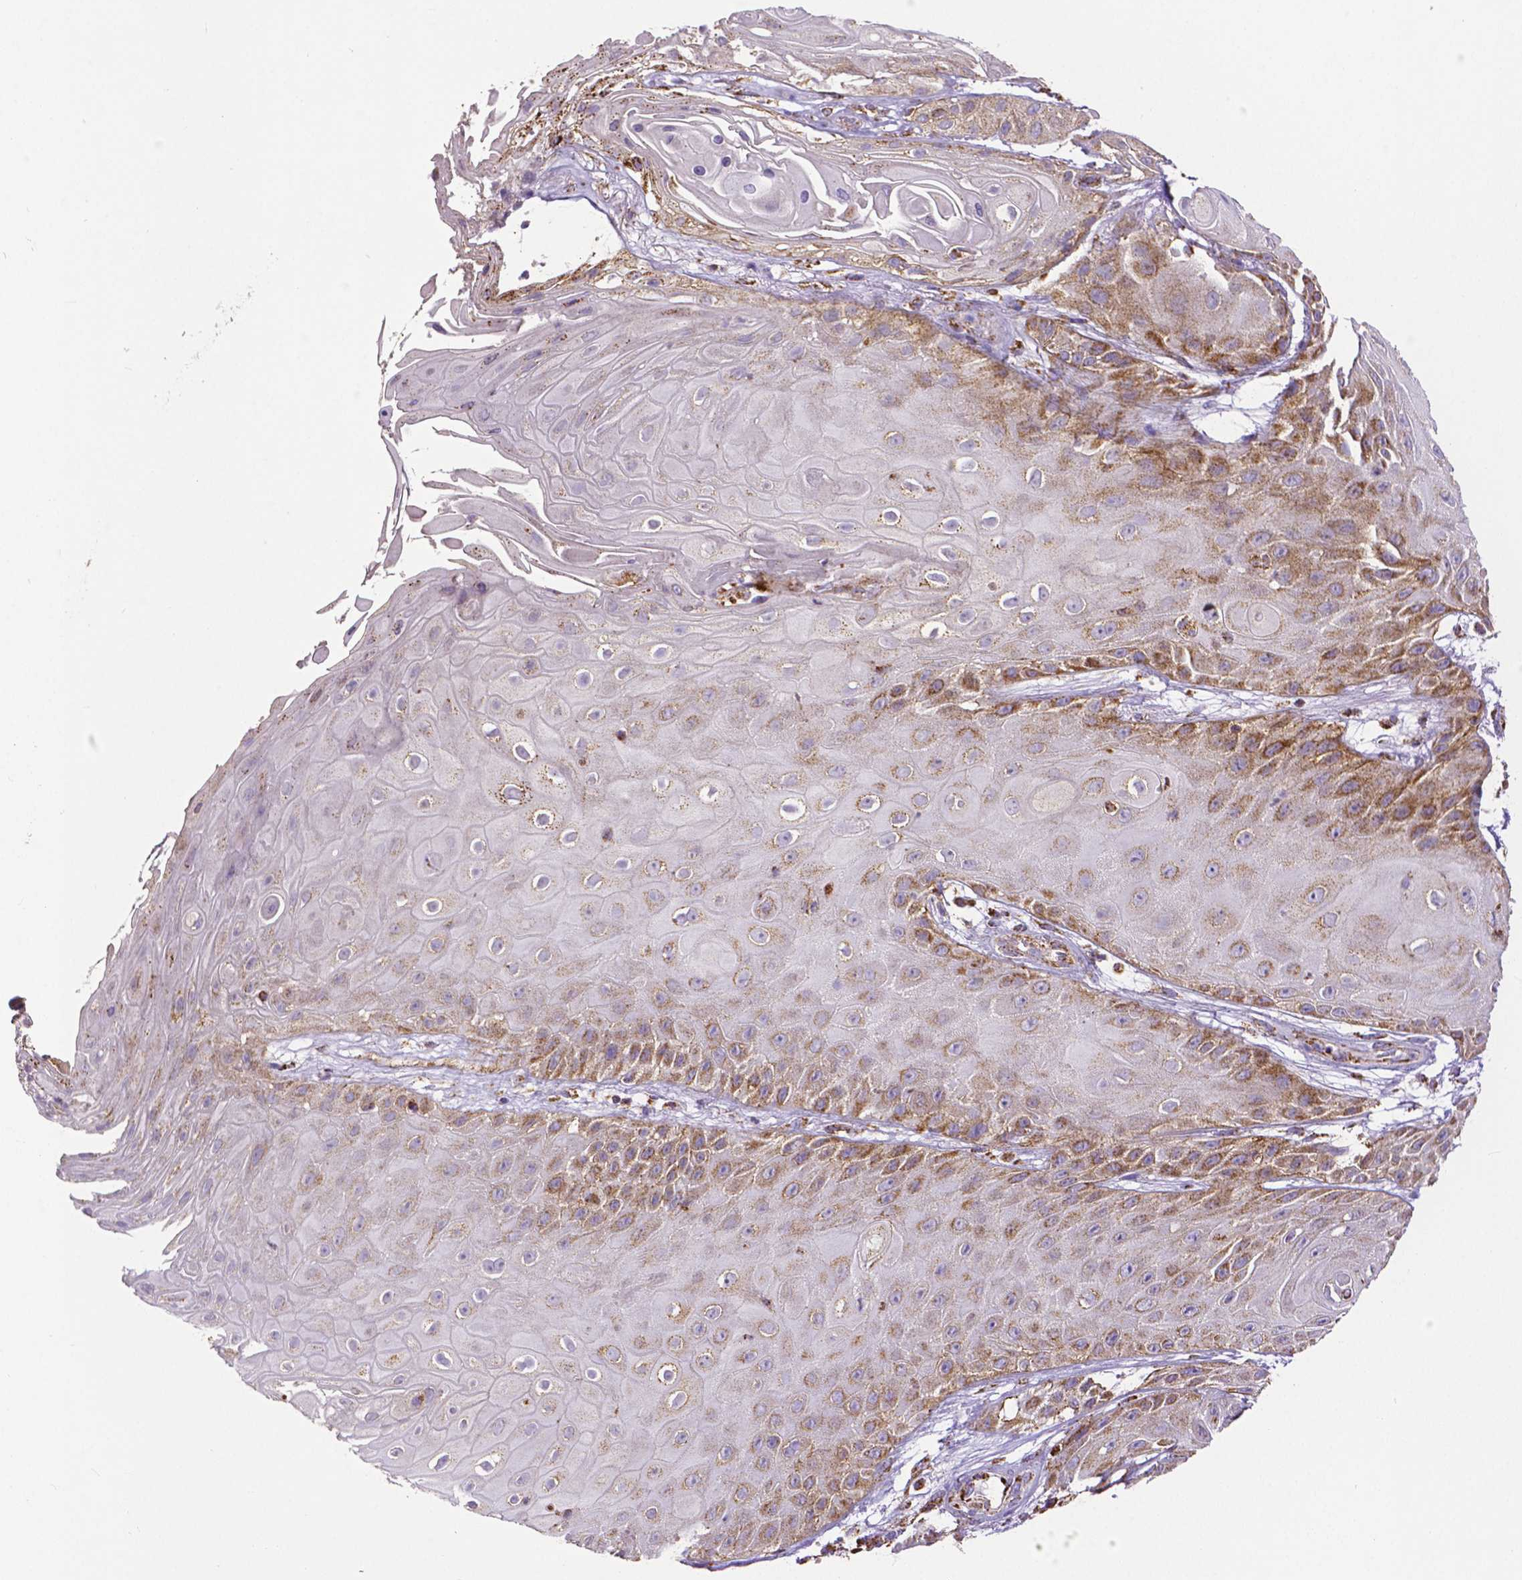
{"staining": {"intensity": "moderate", "quantity": "25%-75%", "location": "cytoplasmic/membranous"}, "tissue": "skin cancer", "cell_type": "Tumor cells", "image_type": "cancer", "snomed": [{"axis": "morphology", "description": "Squamous cell carcinoma, NOS"}, {"axis": "topography", "description": "Skin"}], "caption": "An immunohistochemistry photomicrograph of neoplastic tissue is shown. Protein staining in brown labels moderate cytoplasmic/membranous positivity in skin squamous cell carcinoma within tumor cells. The staining was performed using DAB (3,3'-diaminobenzidine), with brown indicating positive protein expression. Nuclei are stained blue with hematoxylin.", "gene": "MACC1", "patient": {"sex": "male", "age": 62}}